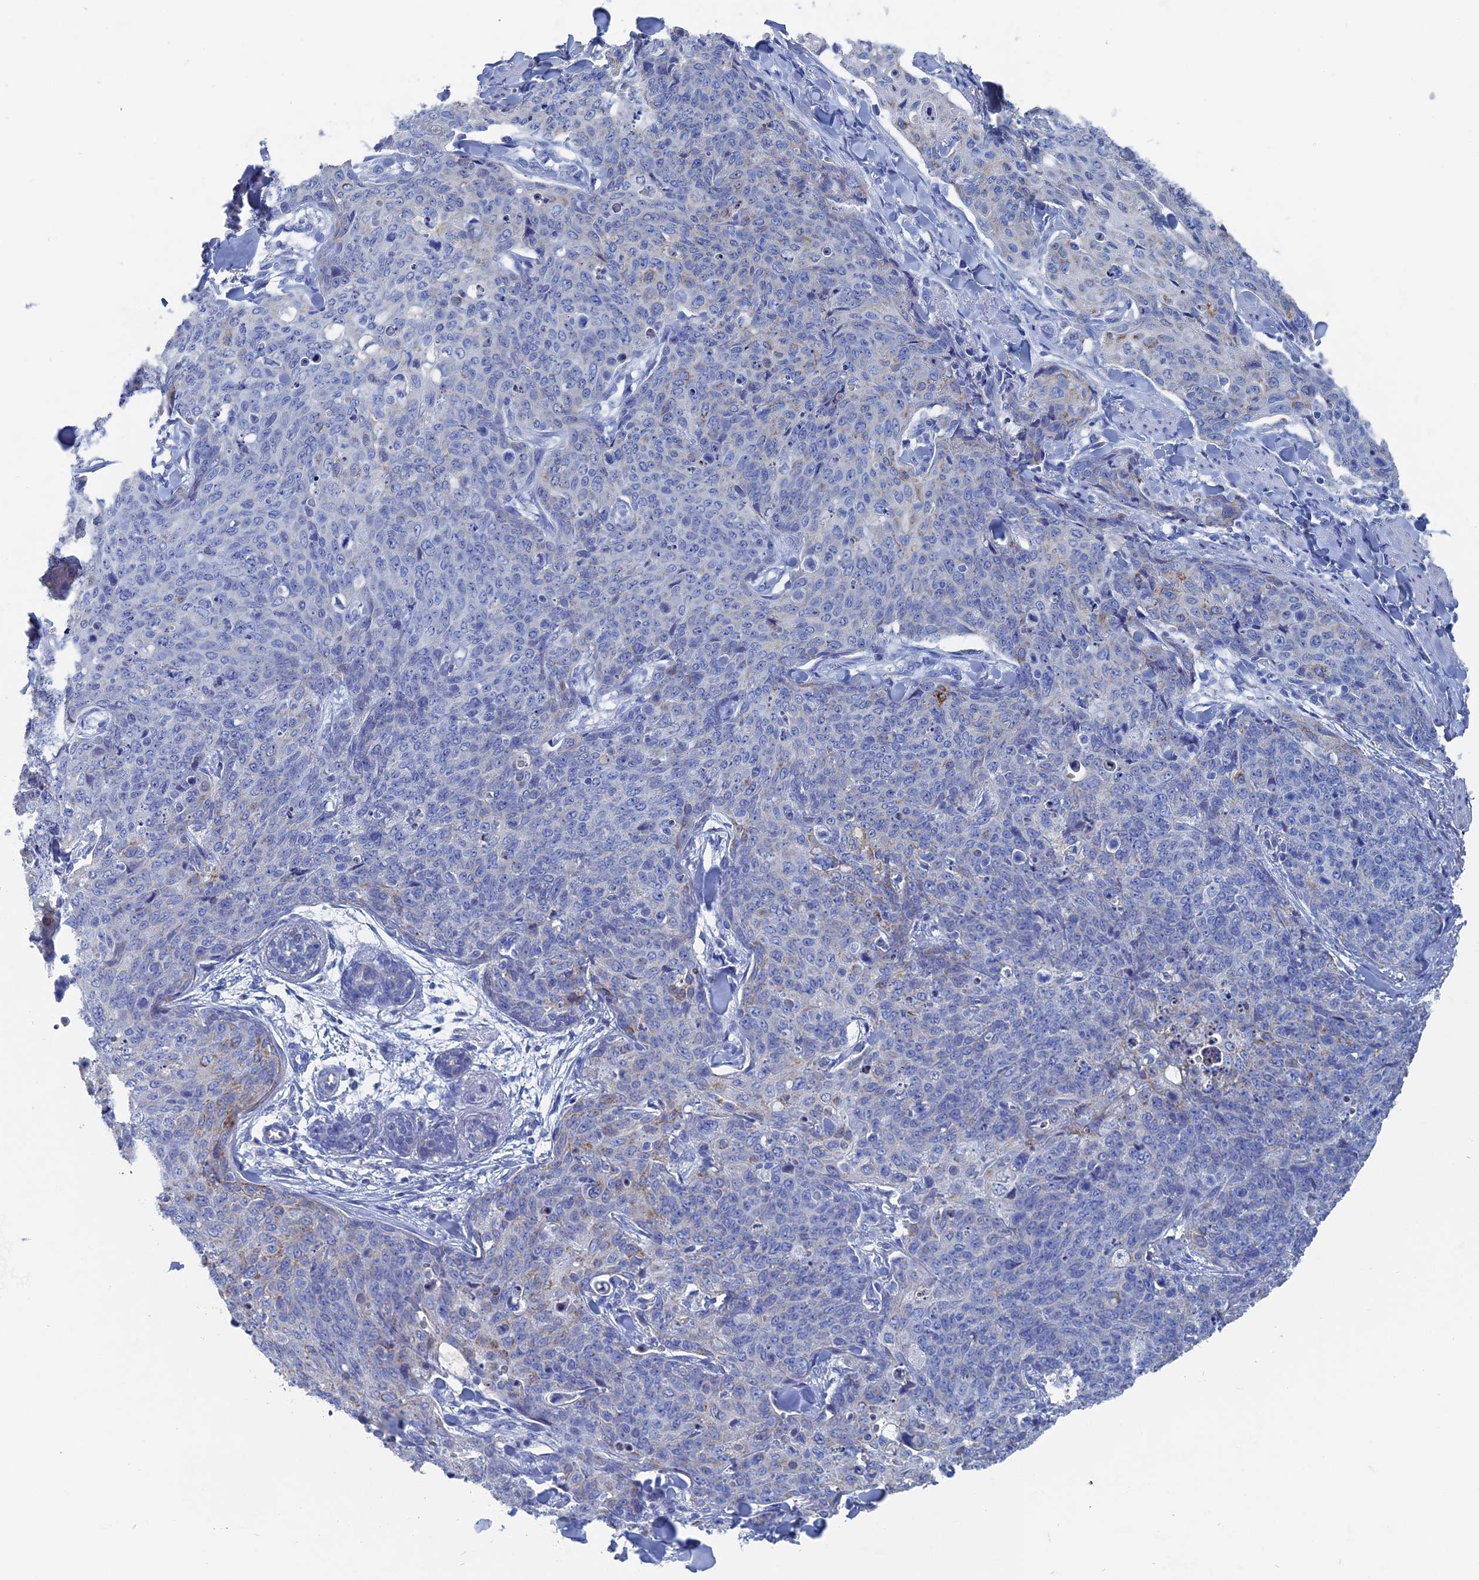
{"staining": {"intensity": "negative", "quantity": "none", "location": "none"}, "tissue": "skin cancer", "cell_type": "Tumor cells", "image_type": "cancer", "snomed": [{"axis": "morphology", "description": "Squamous cell carcinoma, NOS"}, {"axis": "topography", "description": "Skin"}, {"axis": "topography", "description": "Vulva"}], "caption": "Immunohistochemistry (IHC) of skin cancer (squamous cell carcinoma) demonstrates no positivity in tumor cells. Brightfield microscopy of immunohistochemistry (IHC) stained with DAB (brown) and hematoxylin (blue), captured at high magnification.", "gene": "HIGD1A", "patient": {"sex": "female", "age": 85}}